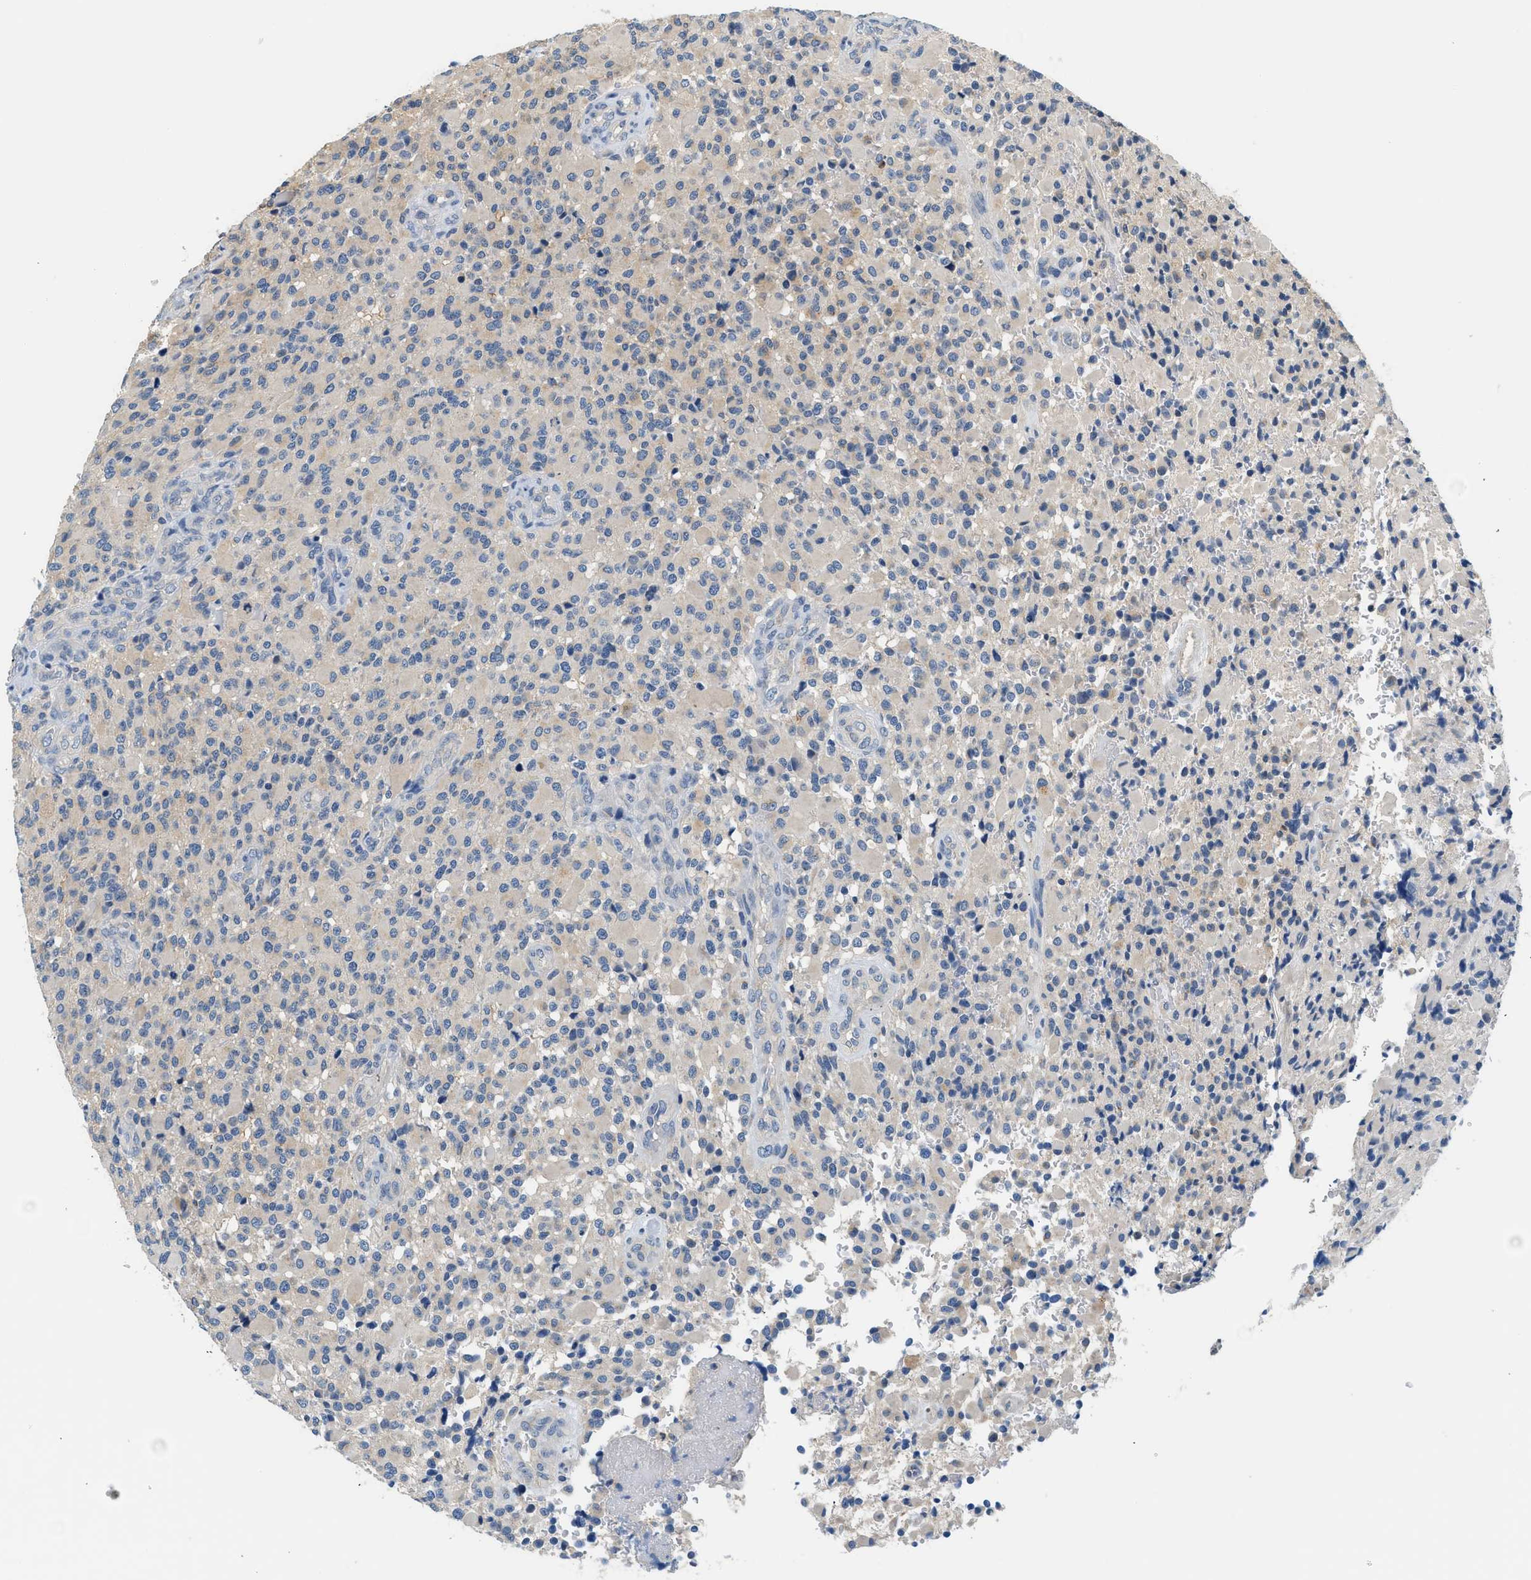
{"staining": {"intensity": "negative", "quantity": "none", "location": "none"}, "tissue": "glioma", "cell_type": "Tumor cells", "image_type": "cancer", "snomed": [{"axis": "morphology", "description": "Glioma, malignant, High grade"}, {"axis": "topography", "description": "Brain"}], "caption": "The micrograph shows no significant expression in tumor cells of glioma.", "gene": "SLC35E1", "patient": {"sex": "male", "age": 71}}